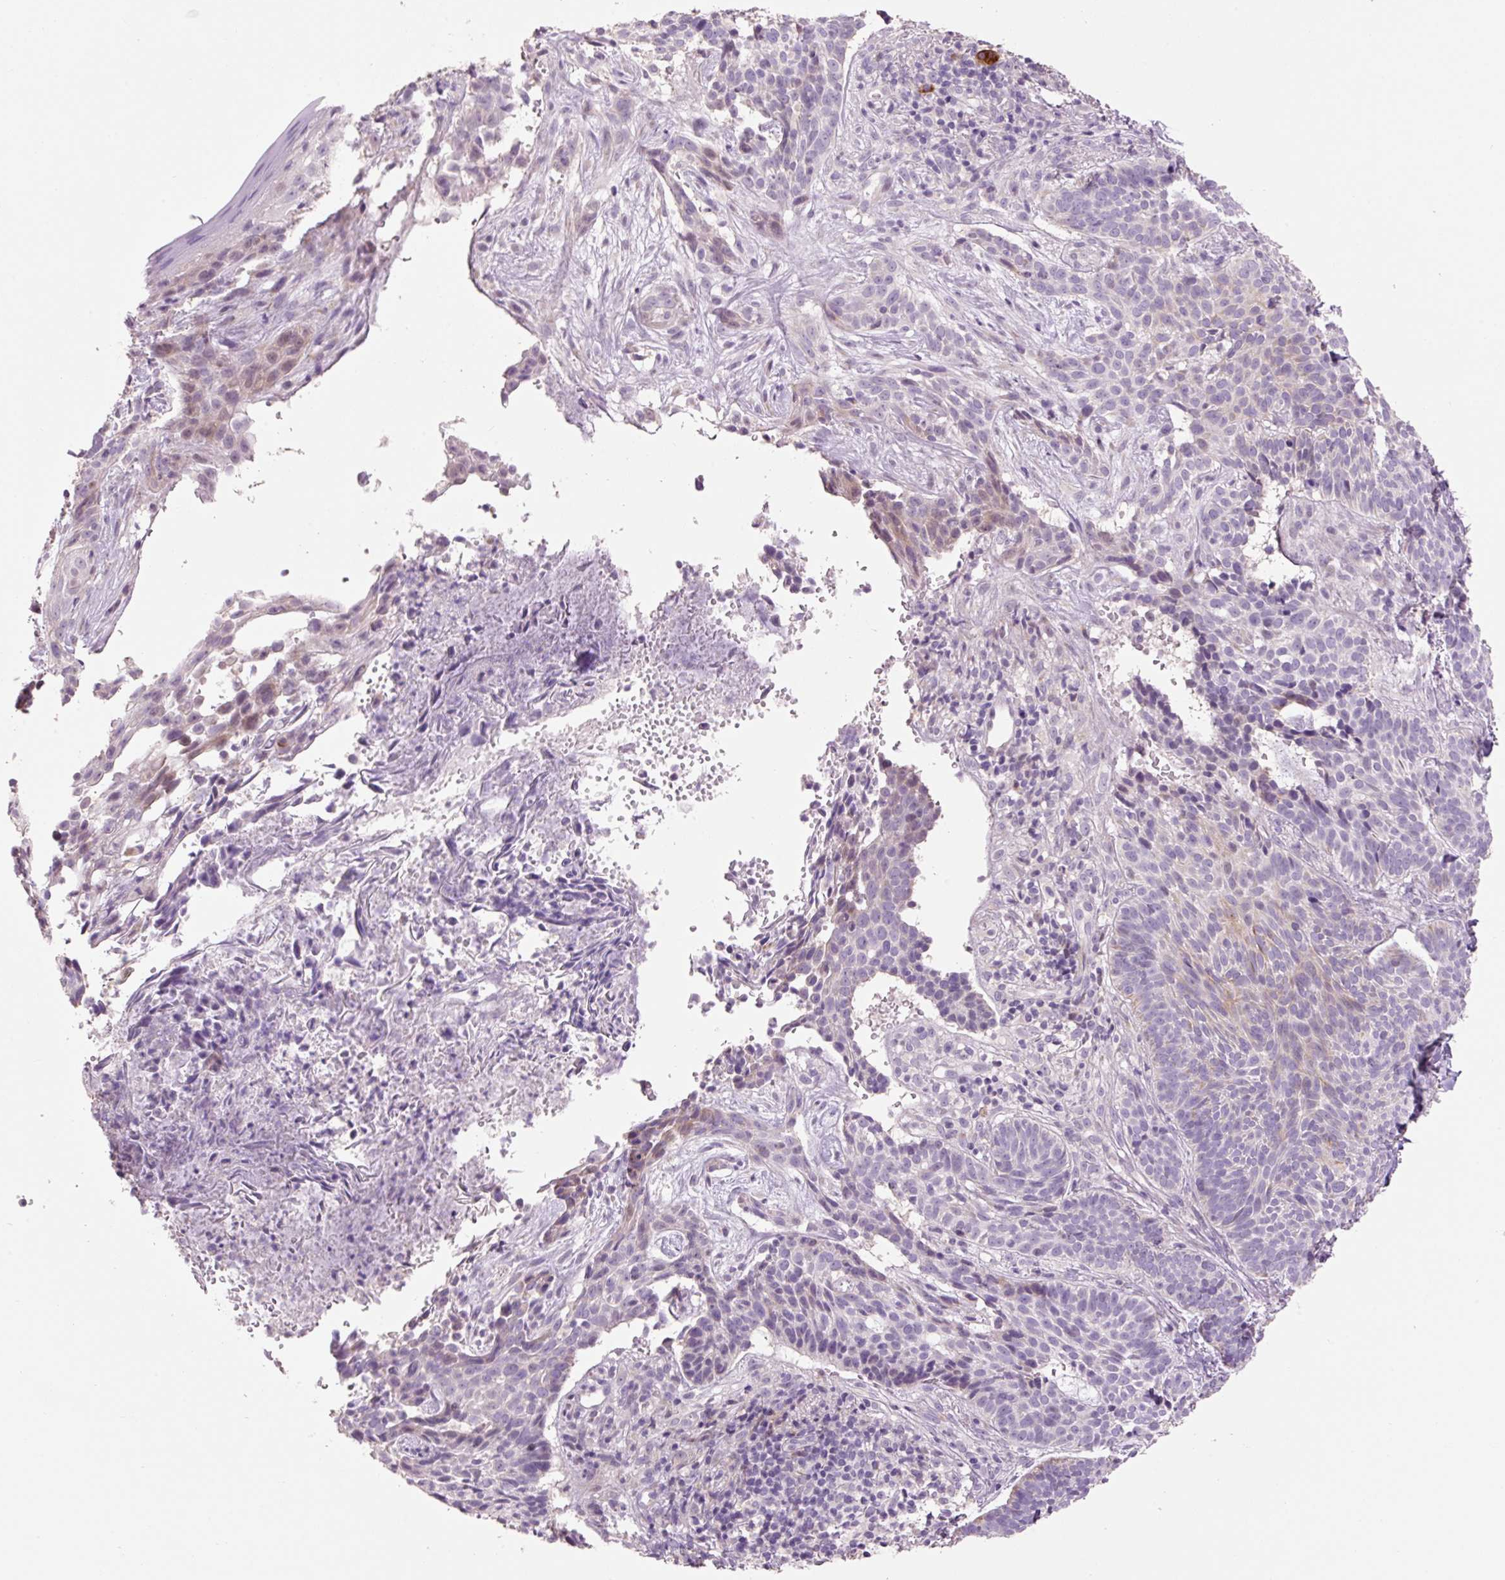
{"staining": {"intensity": "weak", "quantity": "<25%", "location": "cytoplasmic/membranous"}, "tissue": "skin cancer", "cell_type": "Tumor cells", "image_type": "cancer", "snomed": [{"axis": "morphology", "description": "Basal cell carcinoma"}, {"axis": "topography", "description": "Skin"}], "caption": "Skin cancer was stained to show a protein in brown. There is no significant expression in tumor cells.", "gene": "HAX1", "patient": {"sex": "male", "age": 70}}